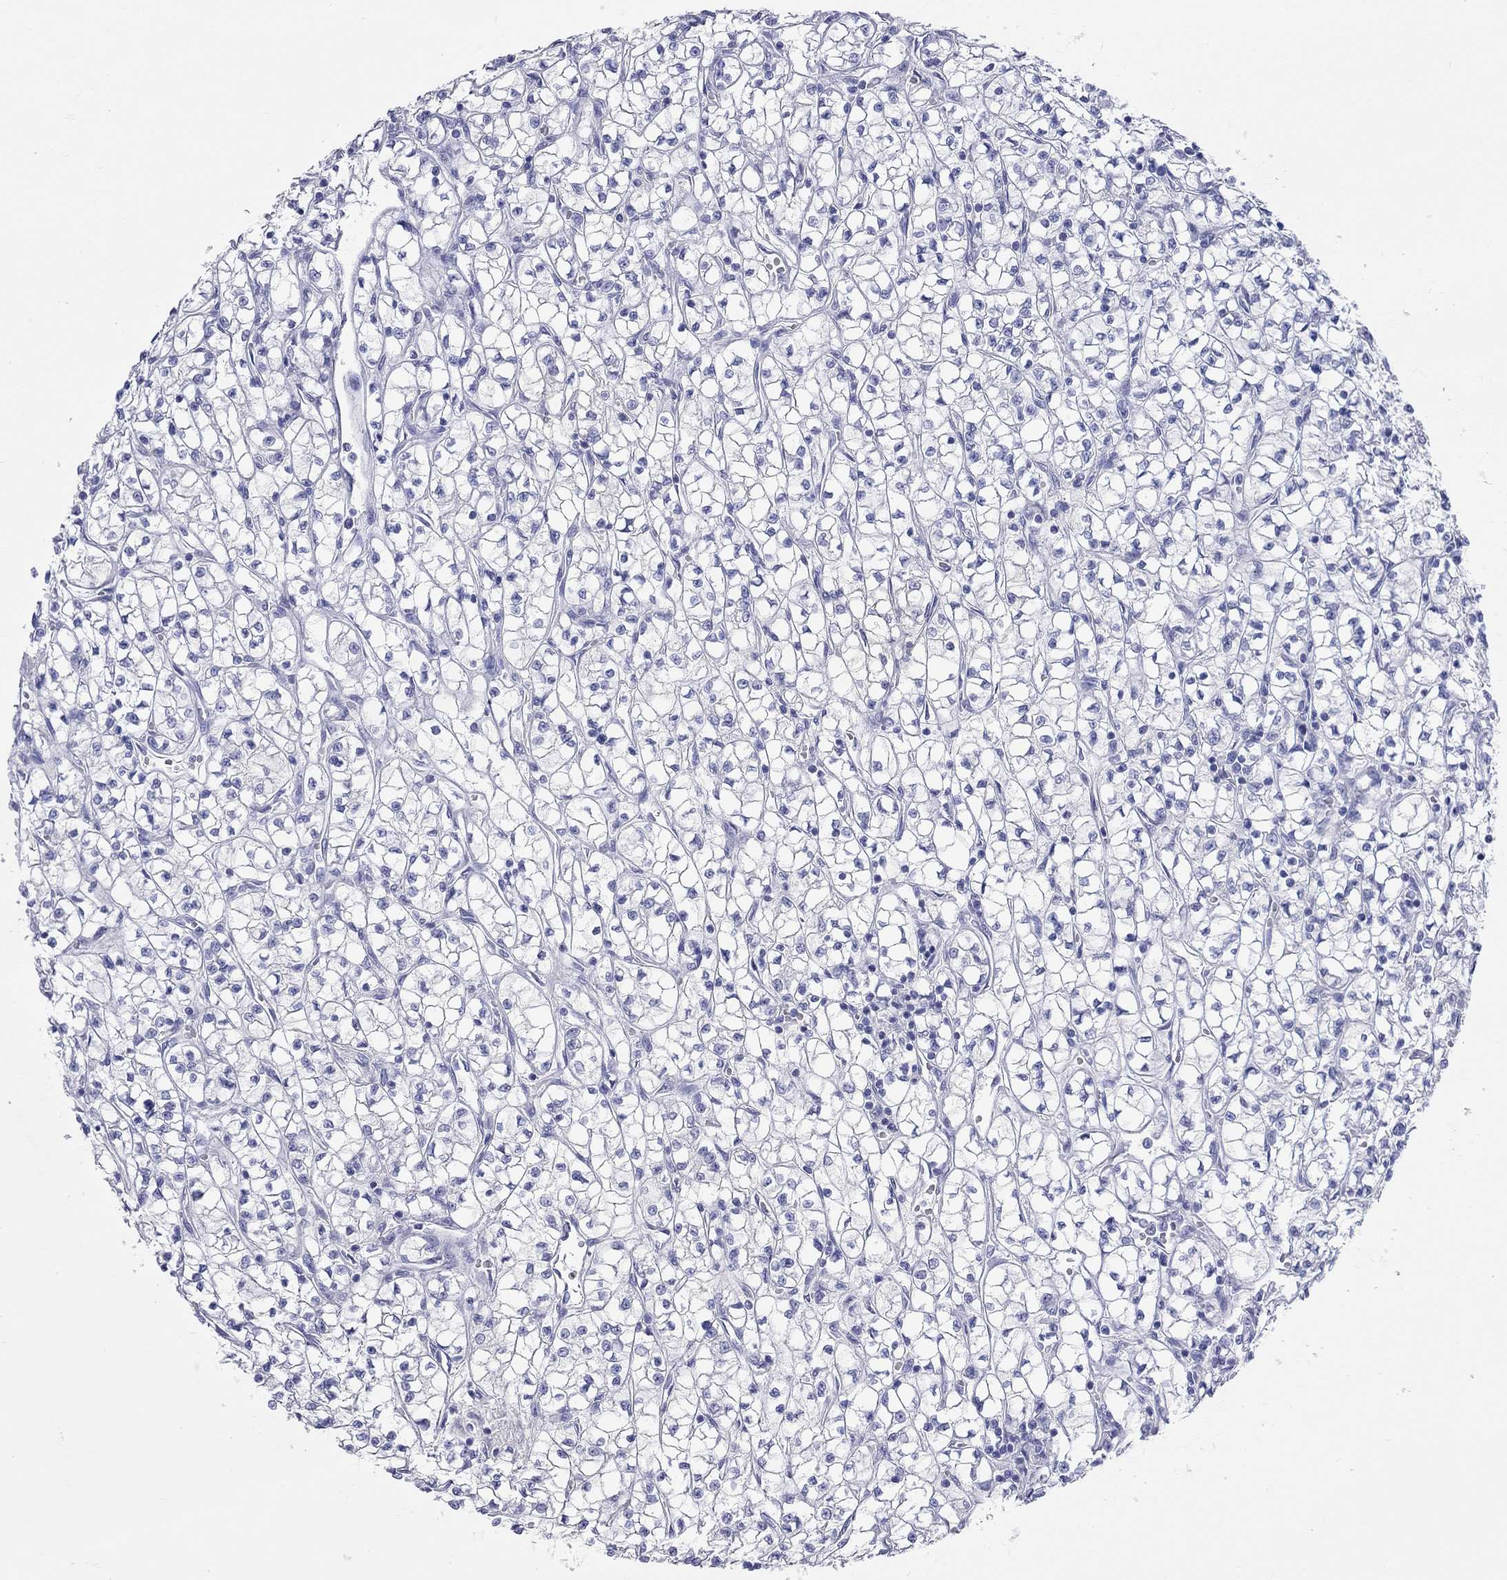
{"staining": {"intensity": "negative", "quantity": "none", "location": "none"}, "tissue": "renal cancer", "cell_type": "Tumor cells", "image_type": "cancer", "snomed": [{"axis": "morphology", "description": "Adenocarcinoma, NOS"}, {"axis": "topography", "description": "Kidney"}], "caption": "The image reveals no significant expression in tumor cells of renal cancer.", "gene": "SPATA9", "patient": {"sex": "female", "age": 64}}